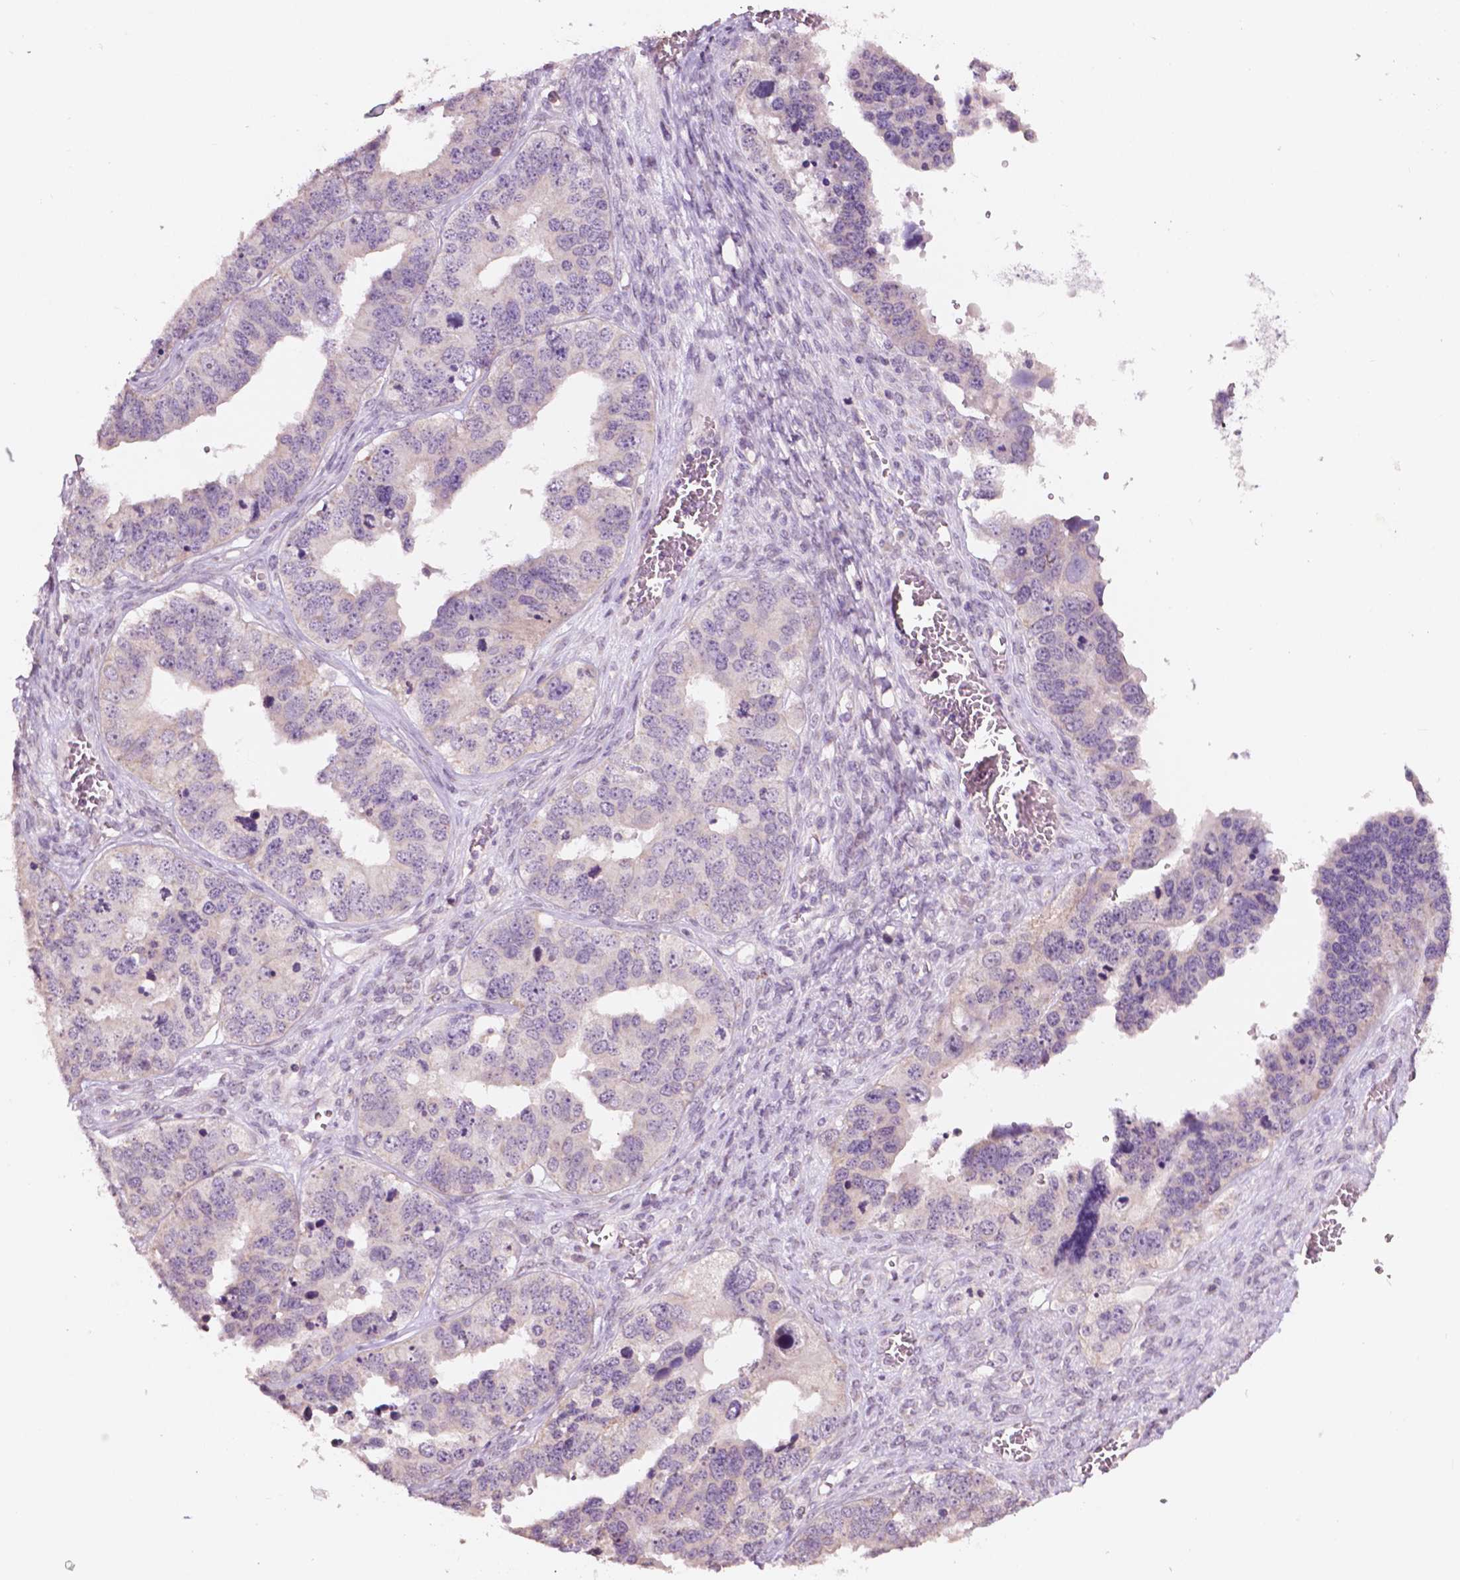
{"staining": {"intensity": "negative", "quantity": "none", "location": "none"}, "tissue": "ovarian cancer", "cell_type": "Tumor cells", "image_type": "cancer", "snomed": [{"axis": "morphology", "description": "Cystadenocarcinoma, serous, NOS"}, {"axis": "topography", "description": "Ovary"}], "caption": "Ovarian serous cystadenocarcinoma was stained to show a protein in brown. There is no significant expression in tumor cells.", "gene": "NOS1AP", "patient": {"sex": "female", "age": 76}}